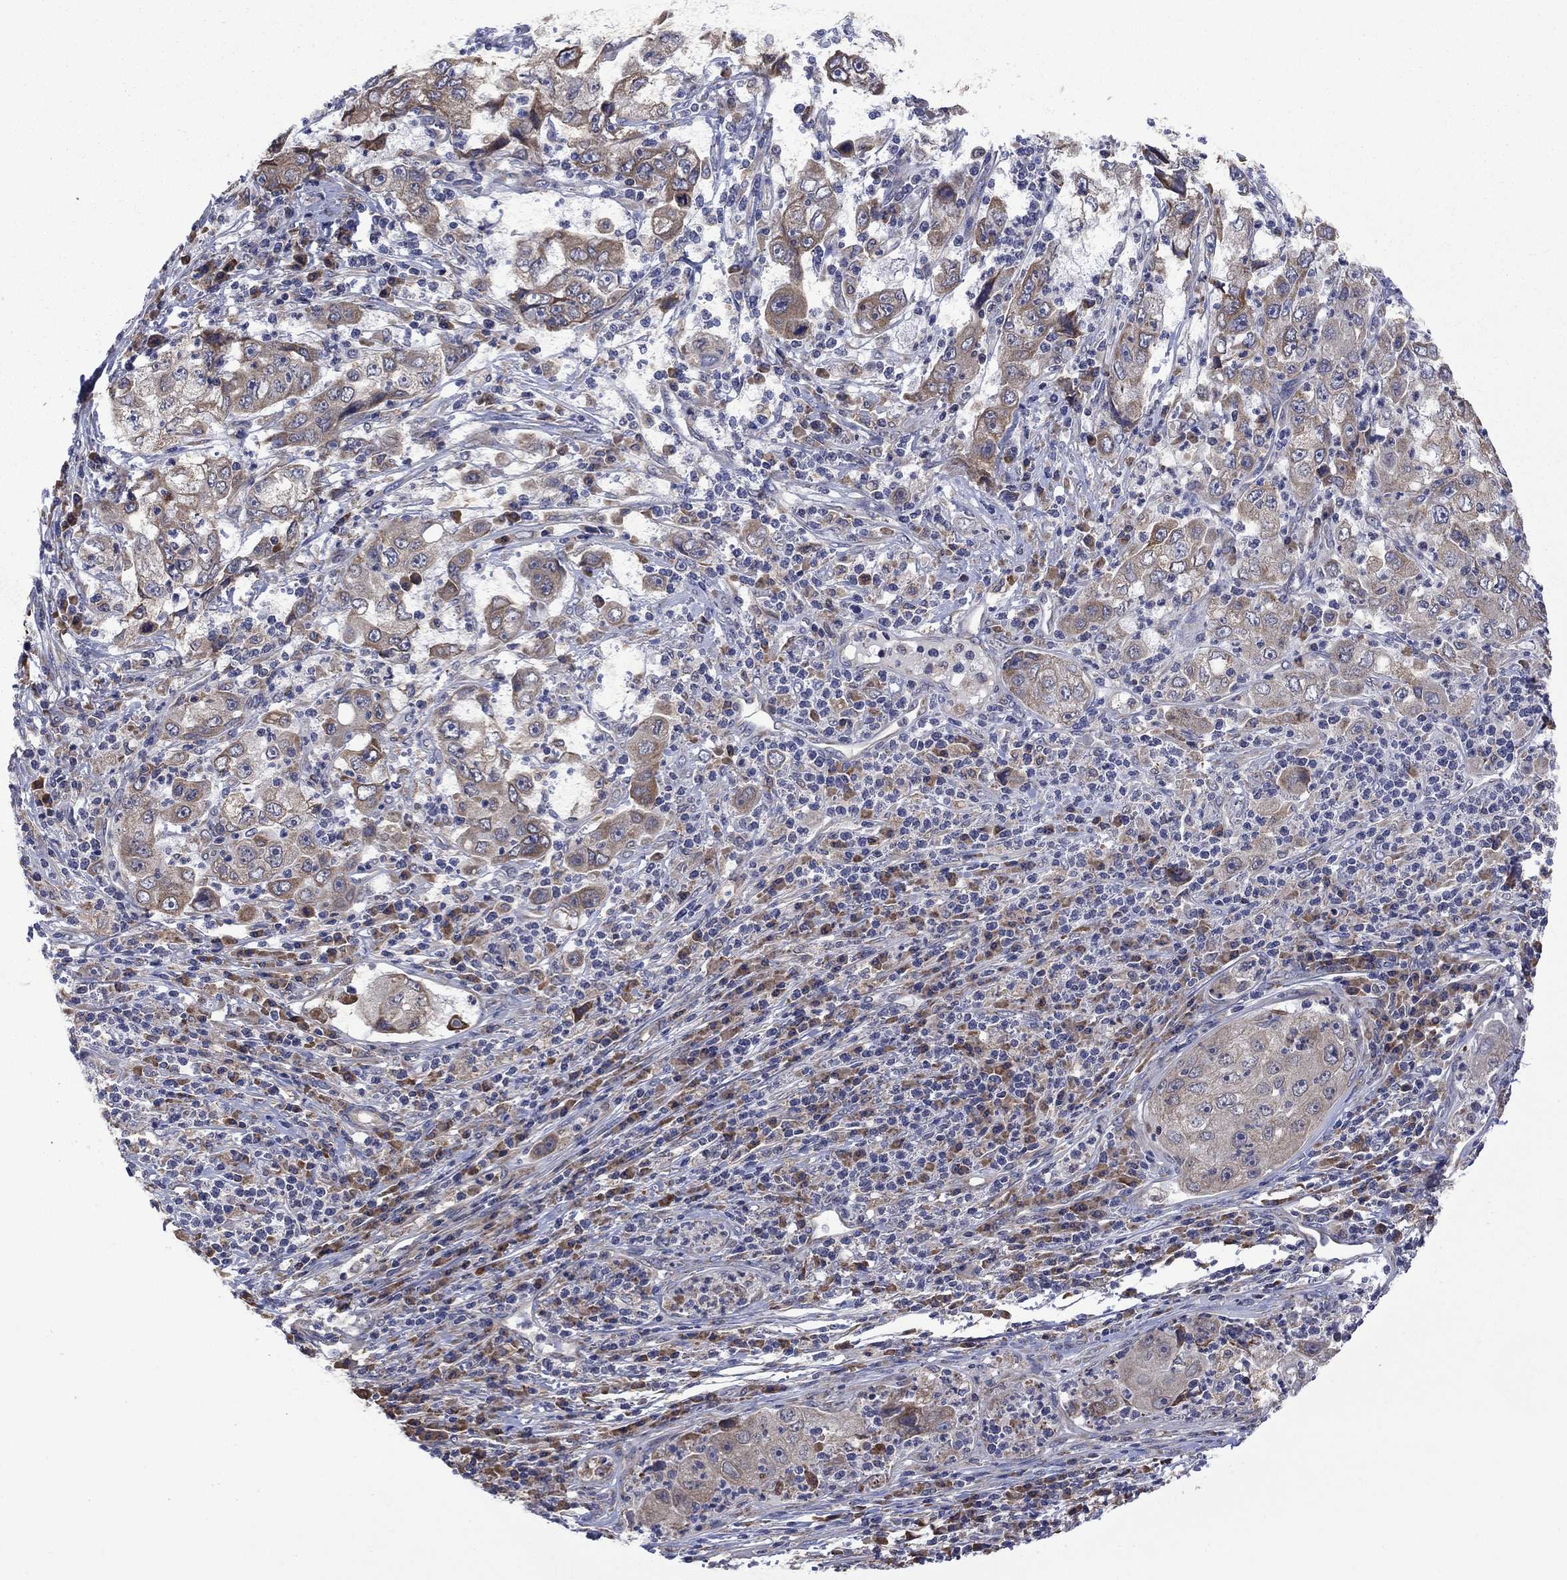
{"staining": {"intensity": "moderate", "quantity": "25%-75%", "location": "cytoplasmic/membranous"}, "tissue": "cervical cancer", "cell_type": "Tumor cells", "image_type": "cancer", "snomed": [{"axis": "morphology", "description": "Squamous cell carcinoma, NOS"}, {"axis": "topography", "description": "Cervix"}], "caption": "An immunohistochemistry (IHC) photomicrograph of neoplastic tissue is shown. Protein staining in brown labels moderate cytoplasmic/membranous positivity in cervical squamous cell carcinoma within tumor cells. The staining was performed using DAB, with brown indicating positive protein expression. Nuclei are stained blue with hematoxylin.", "gene": "FURIN", "patient": {"sex": "female", "age": 36}}